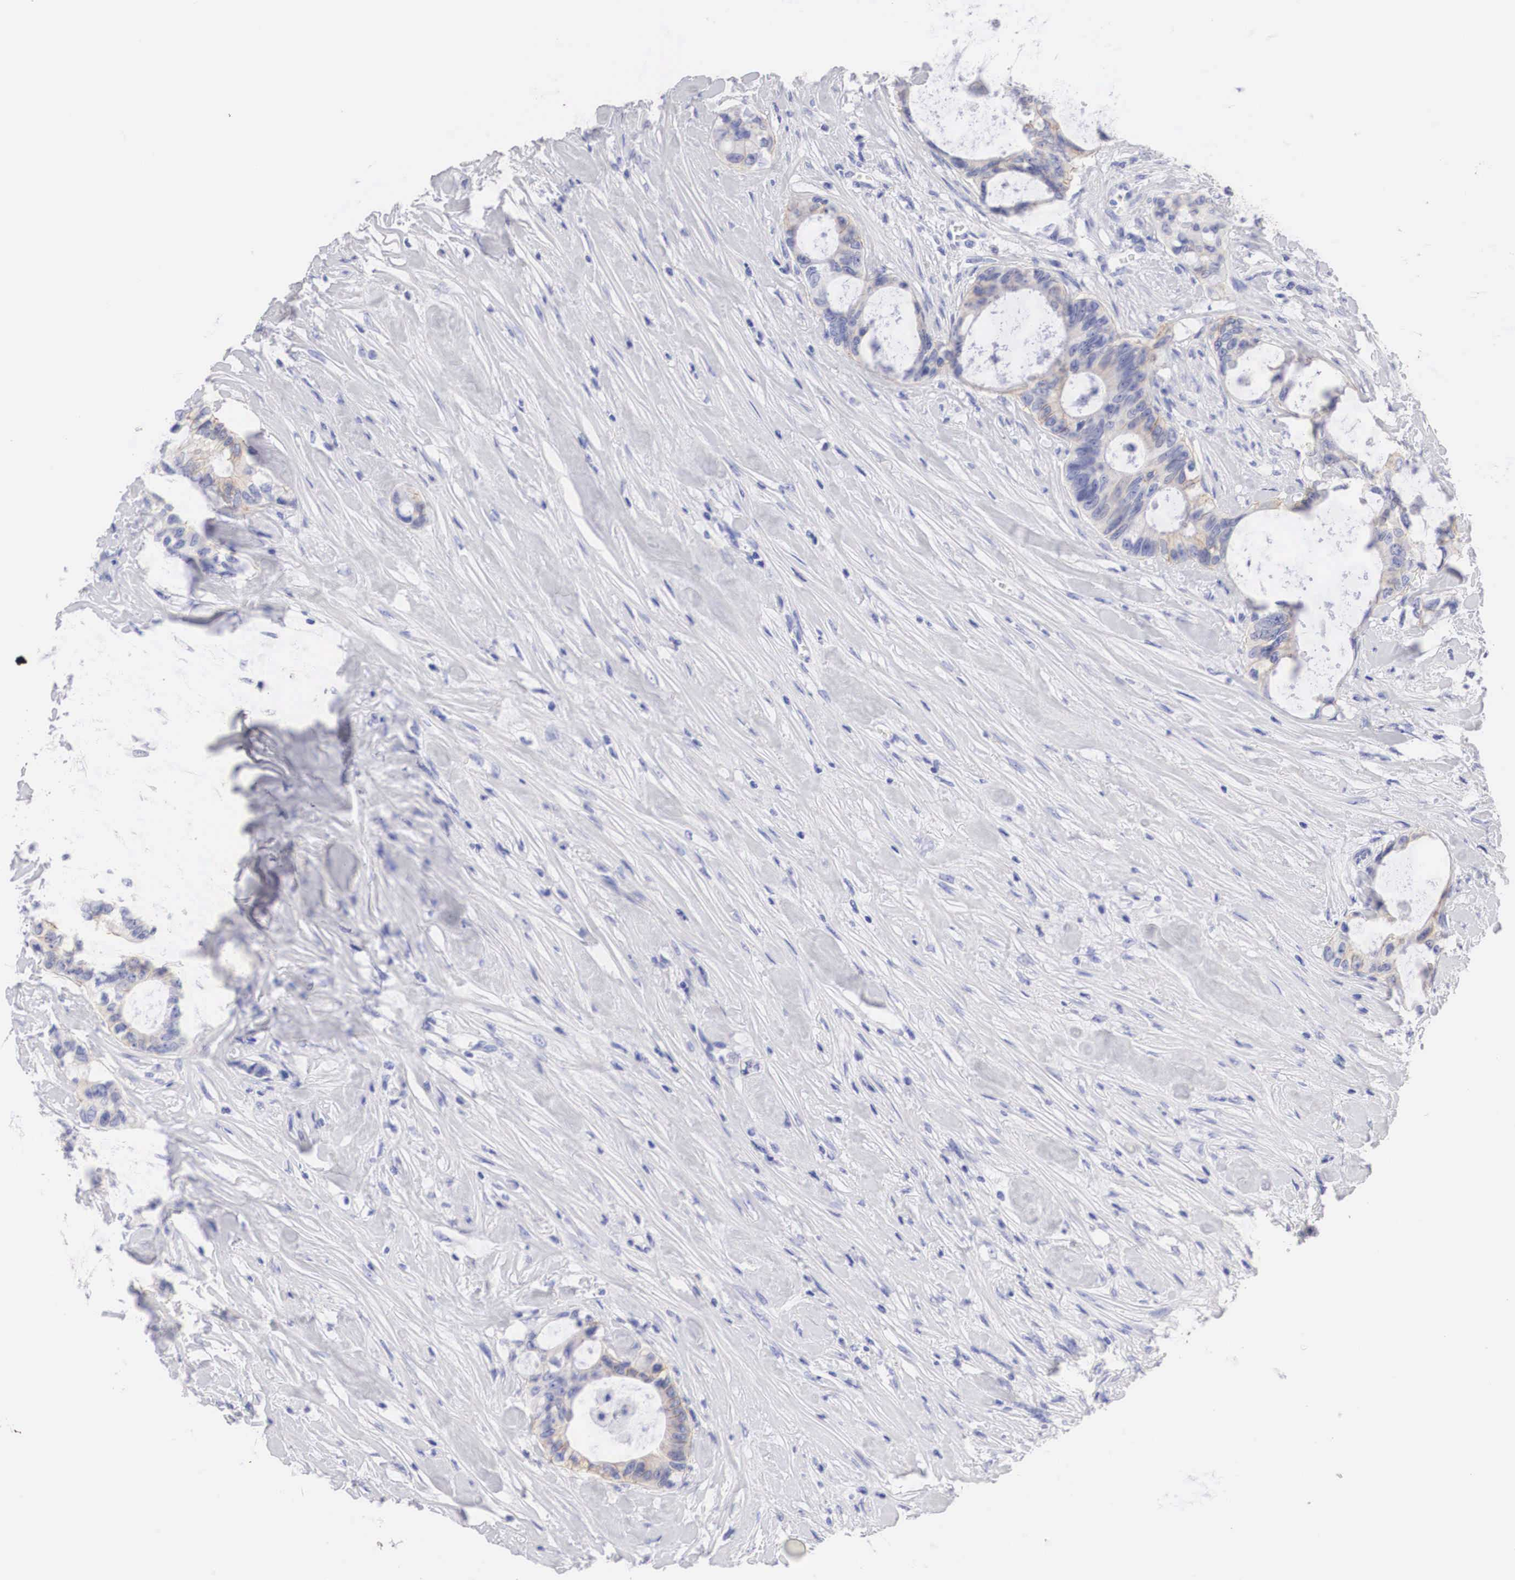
{"staining": {"intensity": "weak", "quantity": "<25%", "location": "cytoplasmic/membranous"}, "tissue": "colorectal cancer", "cell_type": "Tumor cells", "image_type": "cancer", "snomed": [{"axis": "morphology", "description": "Adenocarcinoma, NOS"}, {"axis": "topography", "description": "Rectum"}], "caption": "DAB immunohistochemical staining of human colorectal adenocarcinoma demonstrates no significant positivity in tumor cells.", "gene": "ERBB2", "patient": {"sex": "female", "age": 57}}